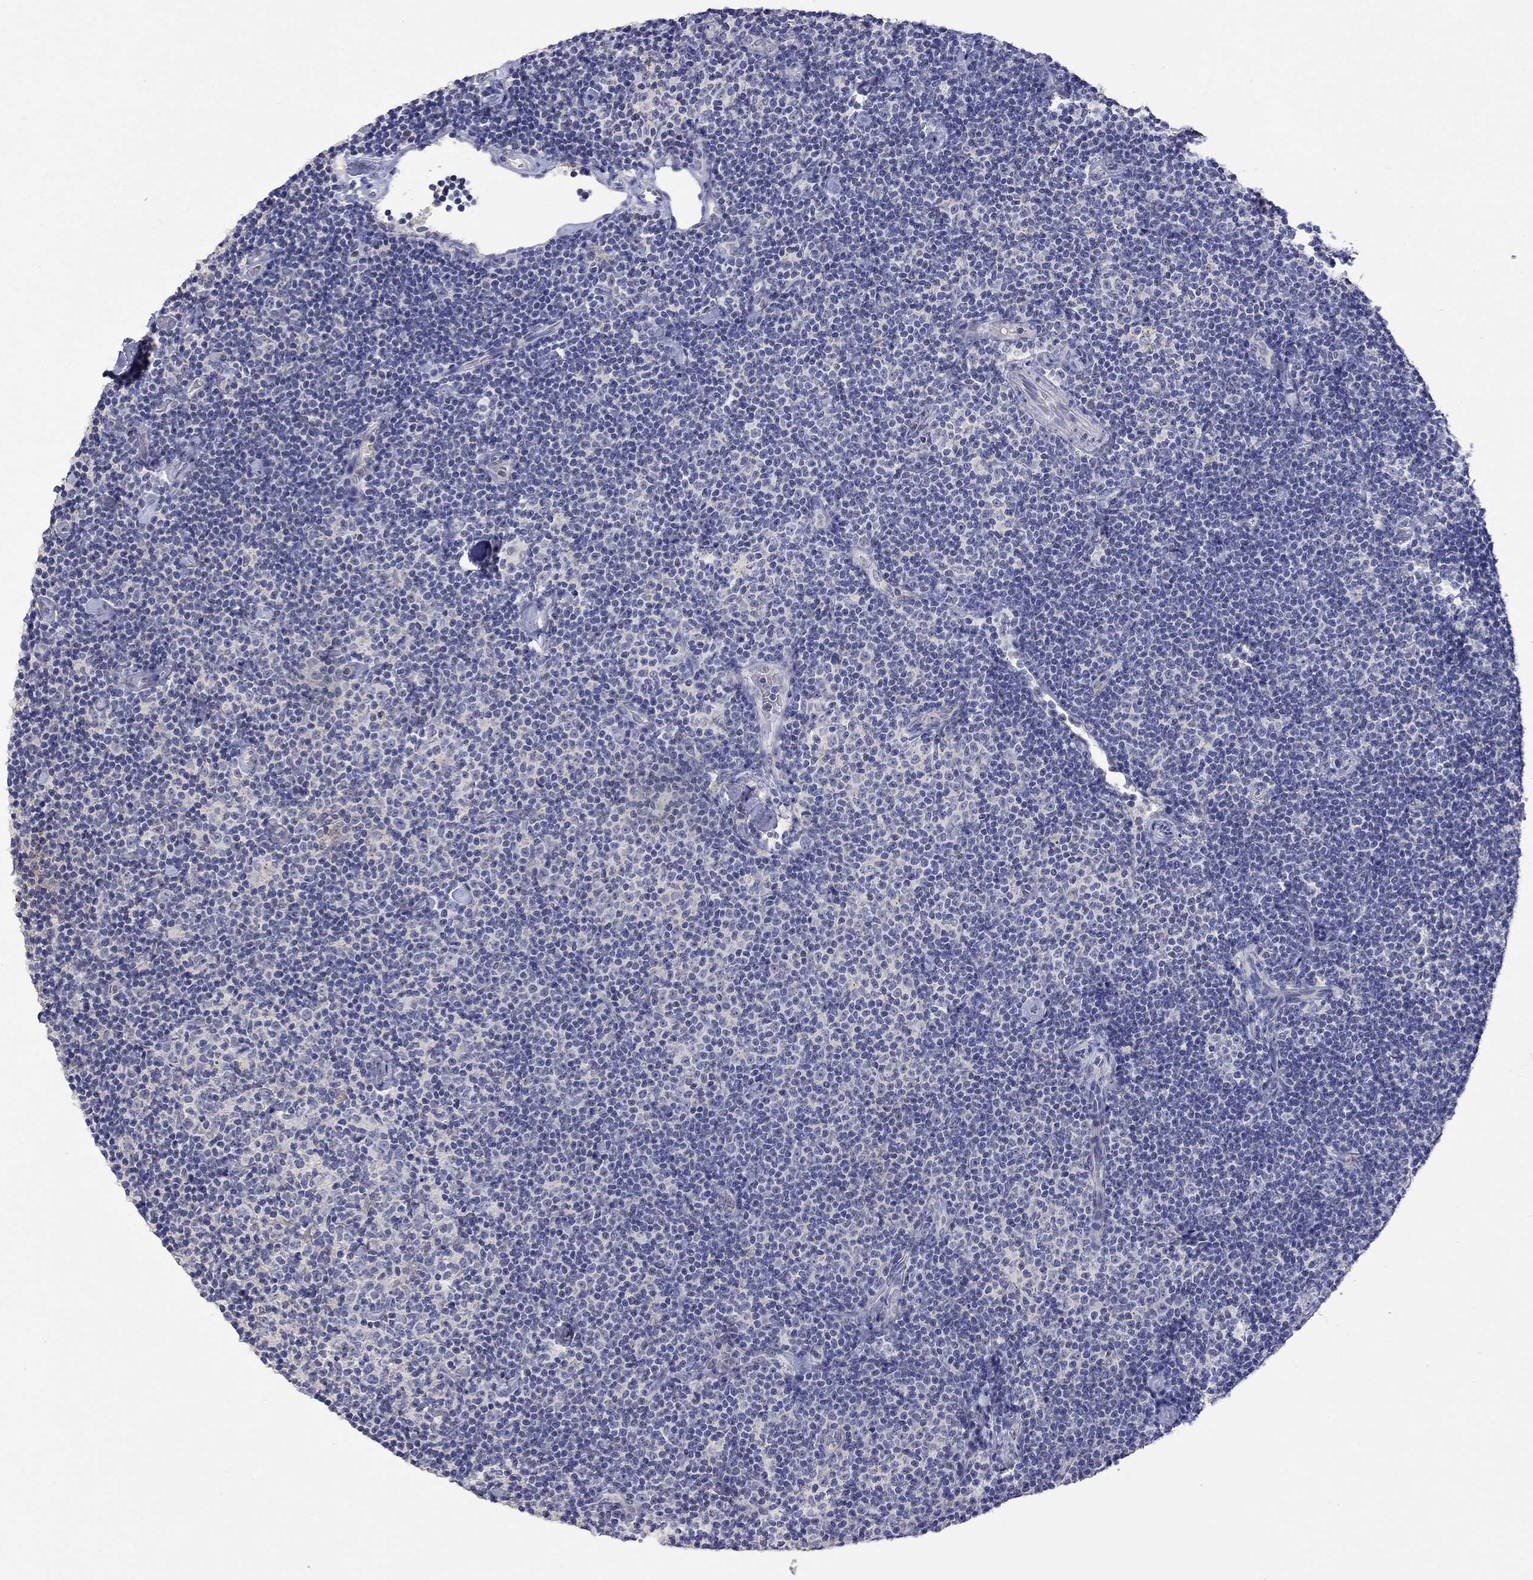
{"staining": {"intensity": "negative", "quantity": "none", "location": "none"}, "tissue": "lymphoma", "cell_type": "Tumor cells", "image_type": "cancer", "snomed": [{"axis": "morphology", "description": "Malignant lymphoma, non-Hodgkin's type, Low grade"}, {"axis": "topography", "description": "Lymph node"}], "caption": "Immunohistochemistry (IHC) of human malignant lymphoma, non-Hodgkin's type (low-grade) demonstrates no staining in tumor cells.", "gene": "LRFN4", "patient": {"sex": "male", "age": 81}}